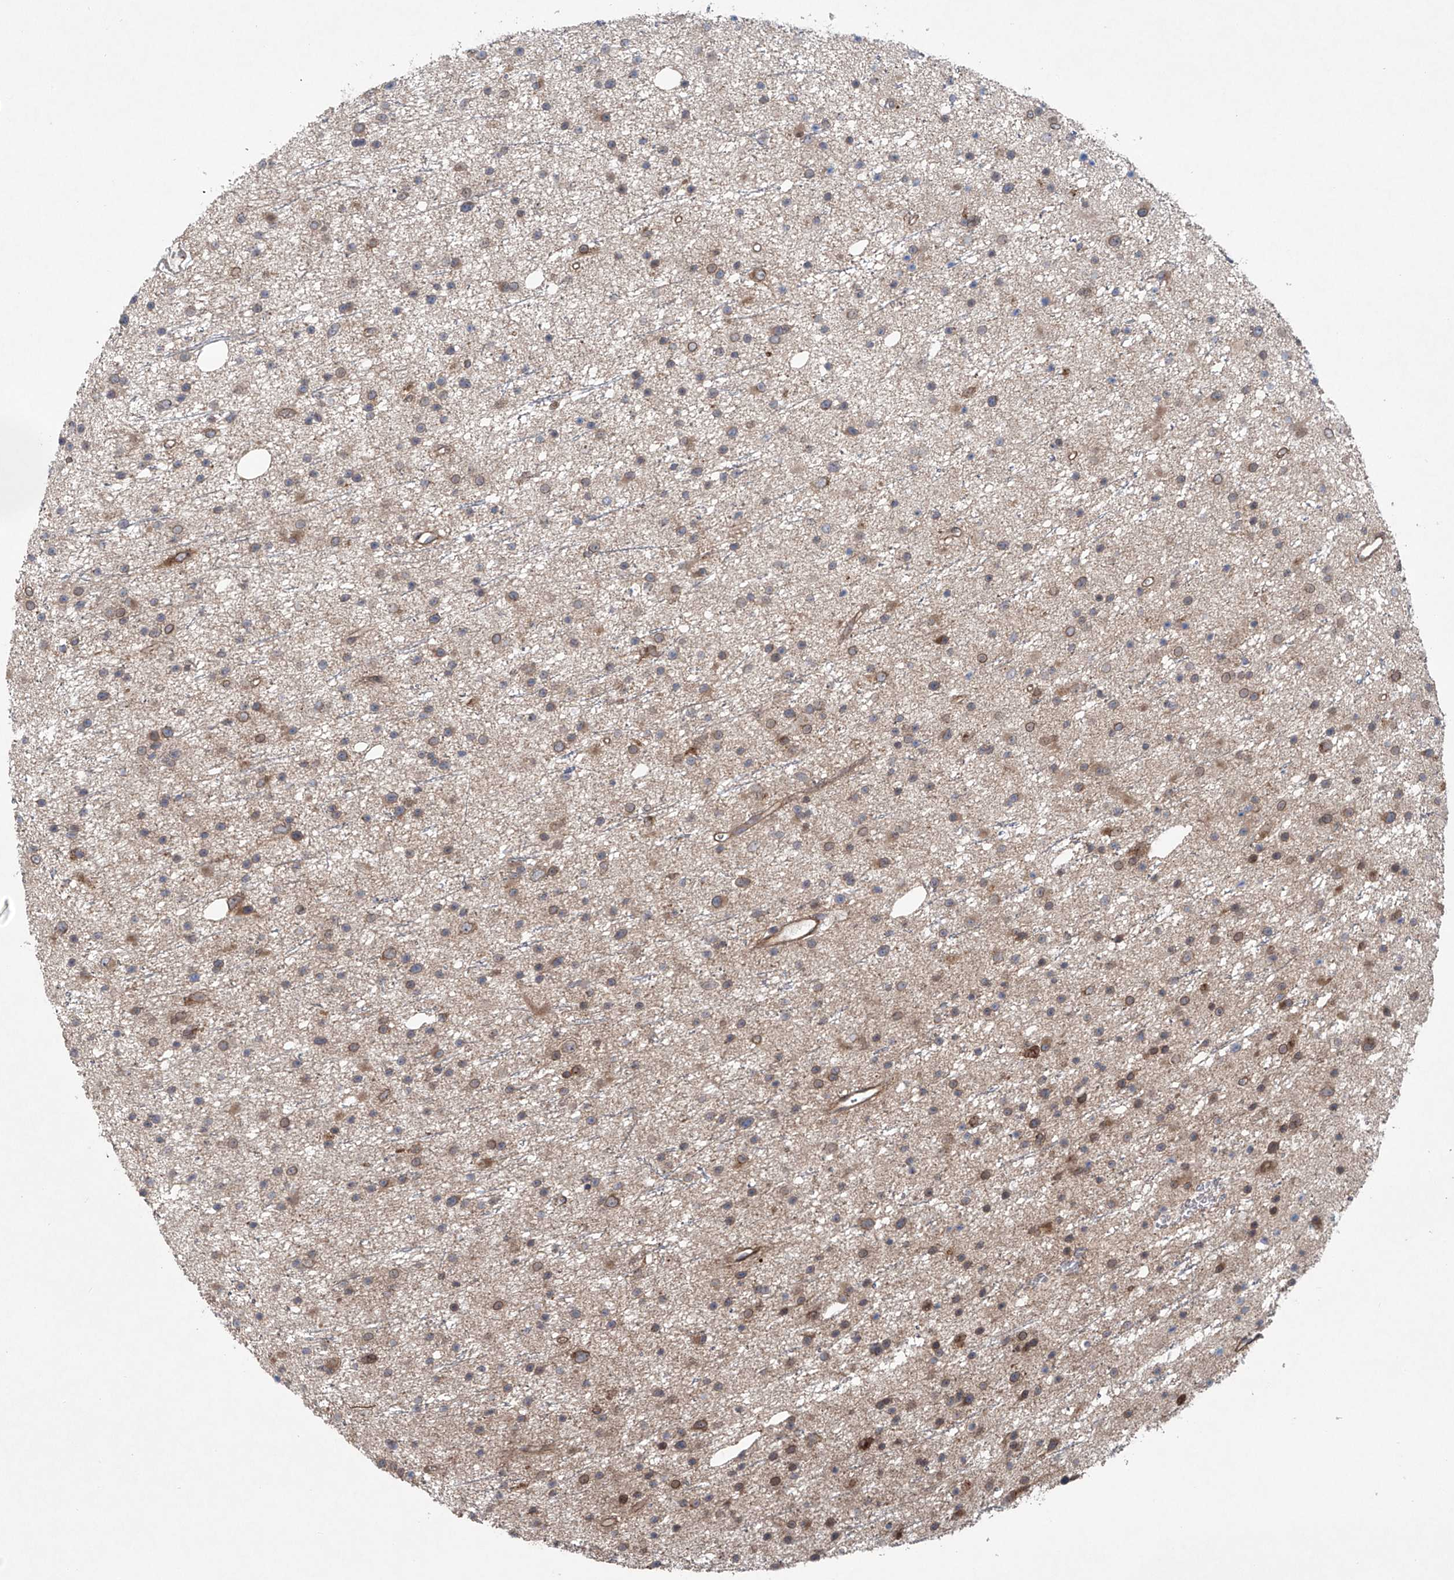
{"staining": {"intensity": "moderate", "quantity": "25%-75%", "location": "cytoplasmic/membranous"}, "tissue": "glioma", "cell_type": "Tumor cells", "image_type": "cancer", "snomed": [{"axis": "morphology", "description": "Glioma, malignant, Low grade"}, {"axis": "topography", "description": "Cerebral cortex"}], "caption": "A micrograph of human glioma stained for a protein shows moderate cytoplasmic/membranous brown staining in tumor cells.", "gene": "KLC4", "patient": {"sex": "female", "age": 39}}